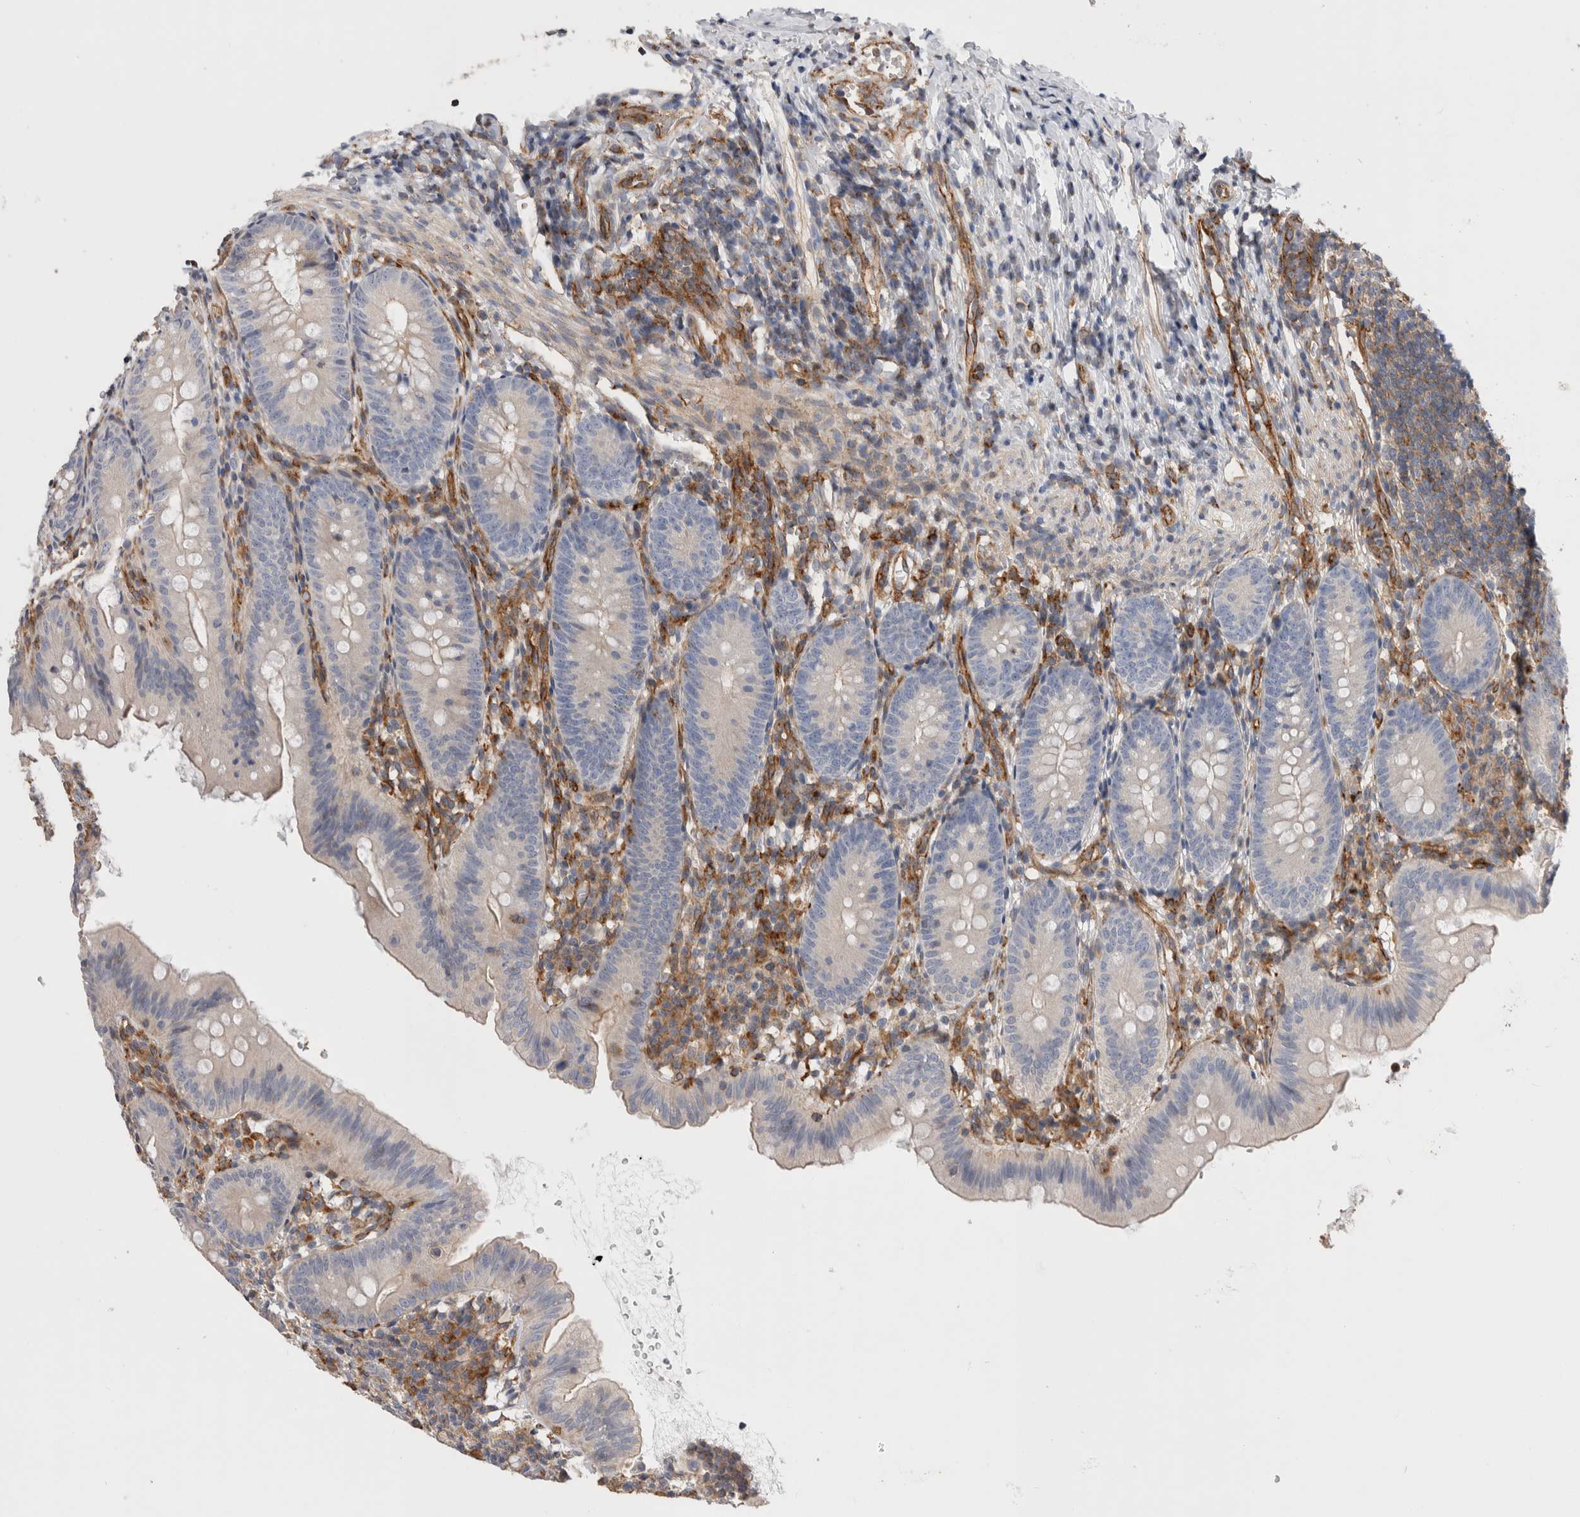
{"staining": {"intensity": "negative", "quantity": "none", "location": "none"}, "tissue": "appendix", "cell_type": "Glandular cells", "image_type": "normal", "snomed": [{"axis": "morphology", "description": "Normal tissue, NOS"}, {"axis": "topography", "description": "Appendix"}], "caption": "Protein analysis of benign appendix demonstrates no significant positivity in glandular cells. (Brightfield microscopy of DAB (3,3'-diaminobenzidine) immunohistochemistry (IHC) at high magnification).", "gene": "BNIP2", "patient": {"sex": "male", "age": 1}}